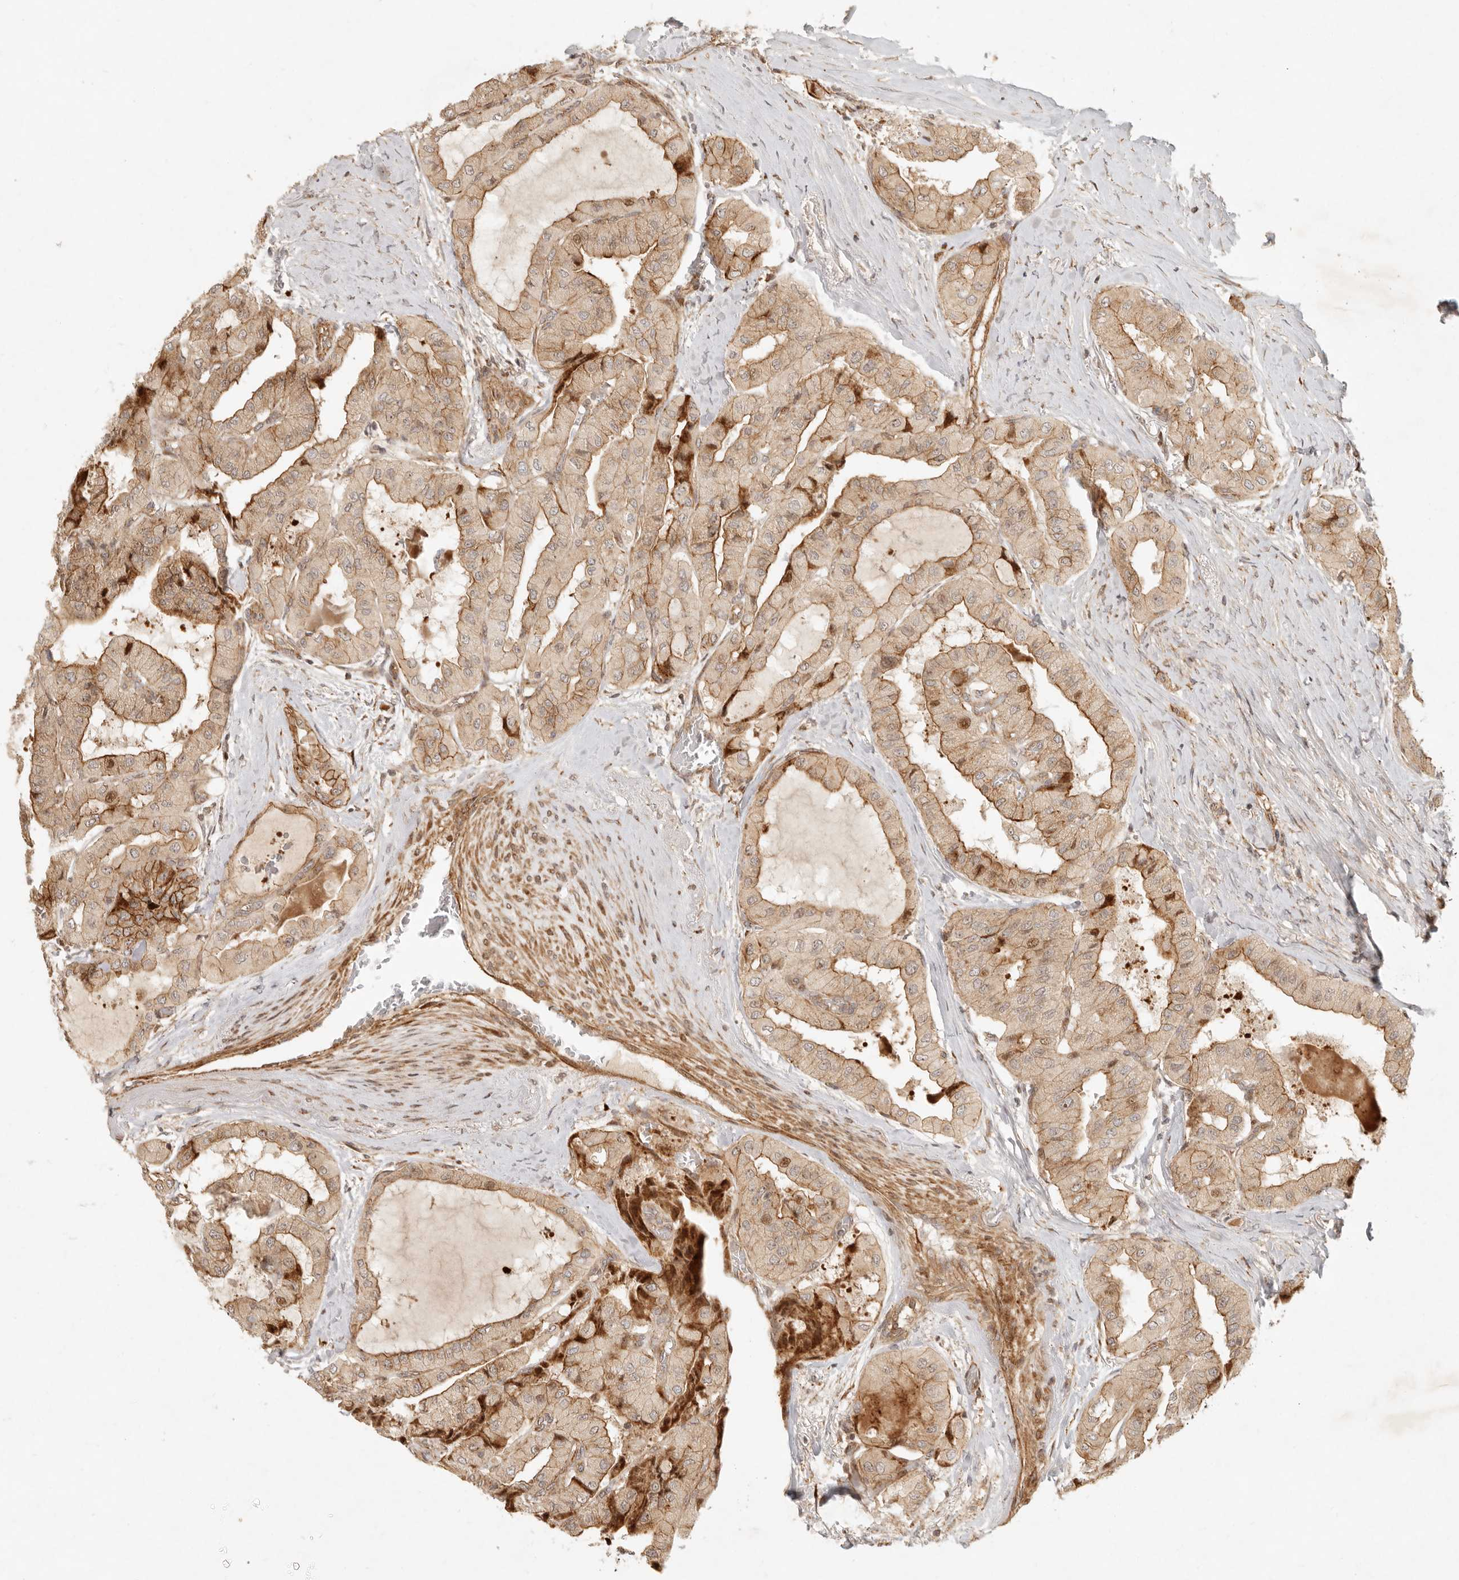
{"staining": {"intensity": "moderate", "quantity": ">75%", "location": "cytoplasmic/membranous"}, "tissue": "thyroid cancer", "cell_type": "Tumor cells", "image_type": "cancer", "snomed": [{"axis": "morphology", "description": "Papillary adenocarcinoma, NOS"}, {"axis": "topography", "description": "Thyroid gland"}], "caption": "High-power microscopy captured an IHC image of thyroid cancer, revealing moderate cytoplasmic/membranous expression in about >75% of tumor cells.", "gene": "KLHL38", "patient": {"sex": "female", "age": 59}}